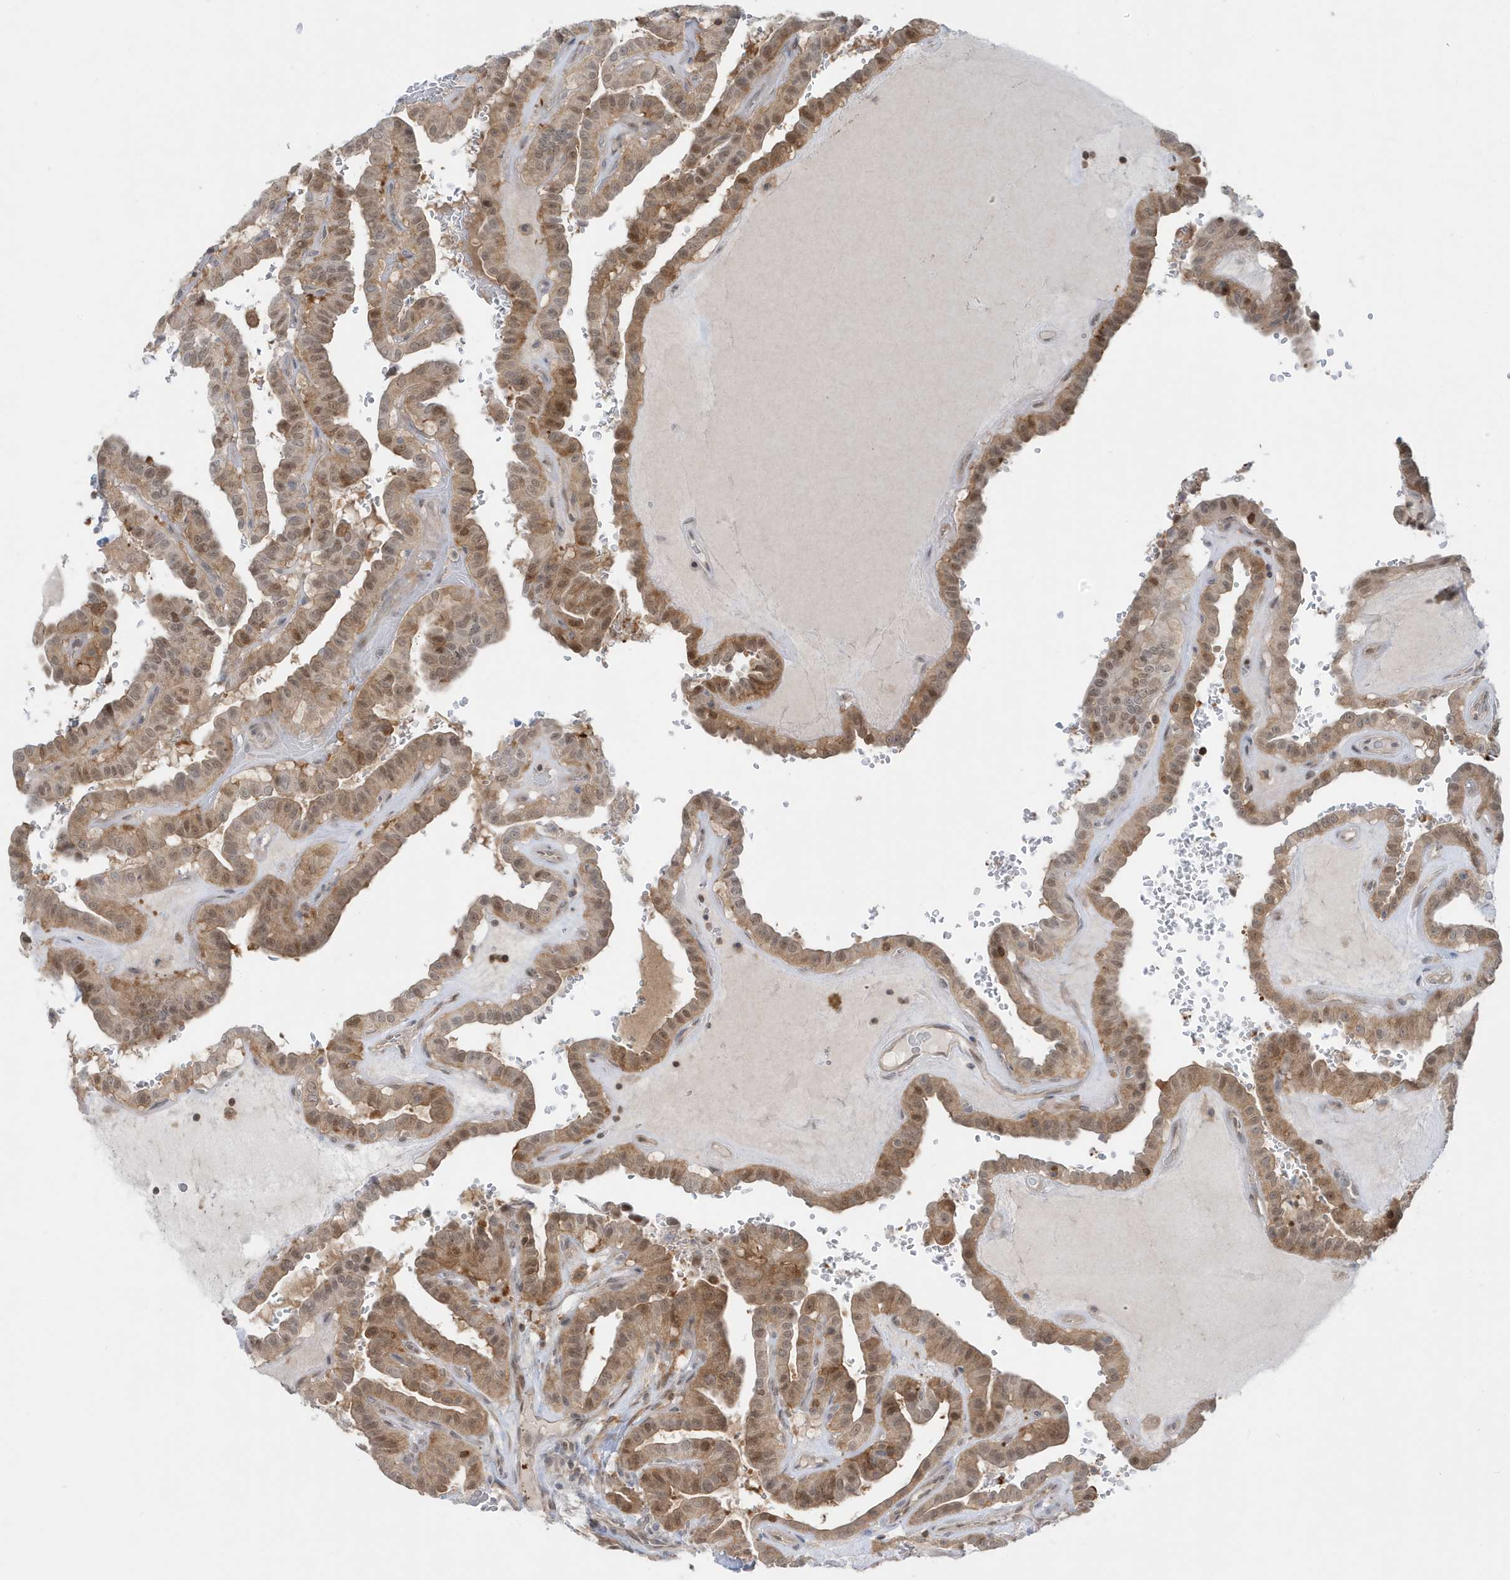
{"staining": {"intensity": "moderate", "quantity": ">75%", "location": "cytoplasmic/membranous,nuclear"}, "tissue": "thyroid cancer", "cell_type": "Tumor cells", "image_type": "cancer", "snomed": [{"axis": "morphology", "description": "Papillary adenocarcinoma, NOS"}, {"axis": "topography", "description": "Thyroid gland"}], "caption": "A photomicrograph of human thyroid papillary adenocarcinoma stained for a protein exhibits moderate cytoplasmic/membranous and nuclear brown staining in tumor cells. Using DAB (brown) and hematoxylin (blue) stains, captured at high magnification using brightfield microscopy.", "gene": "OGA", "patient": {"sex": "male", "age": 77}}